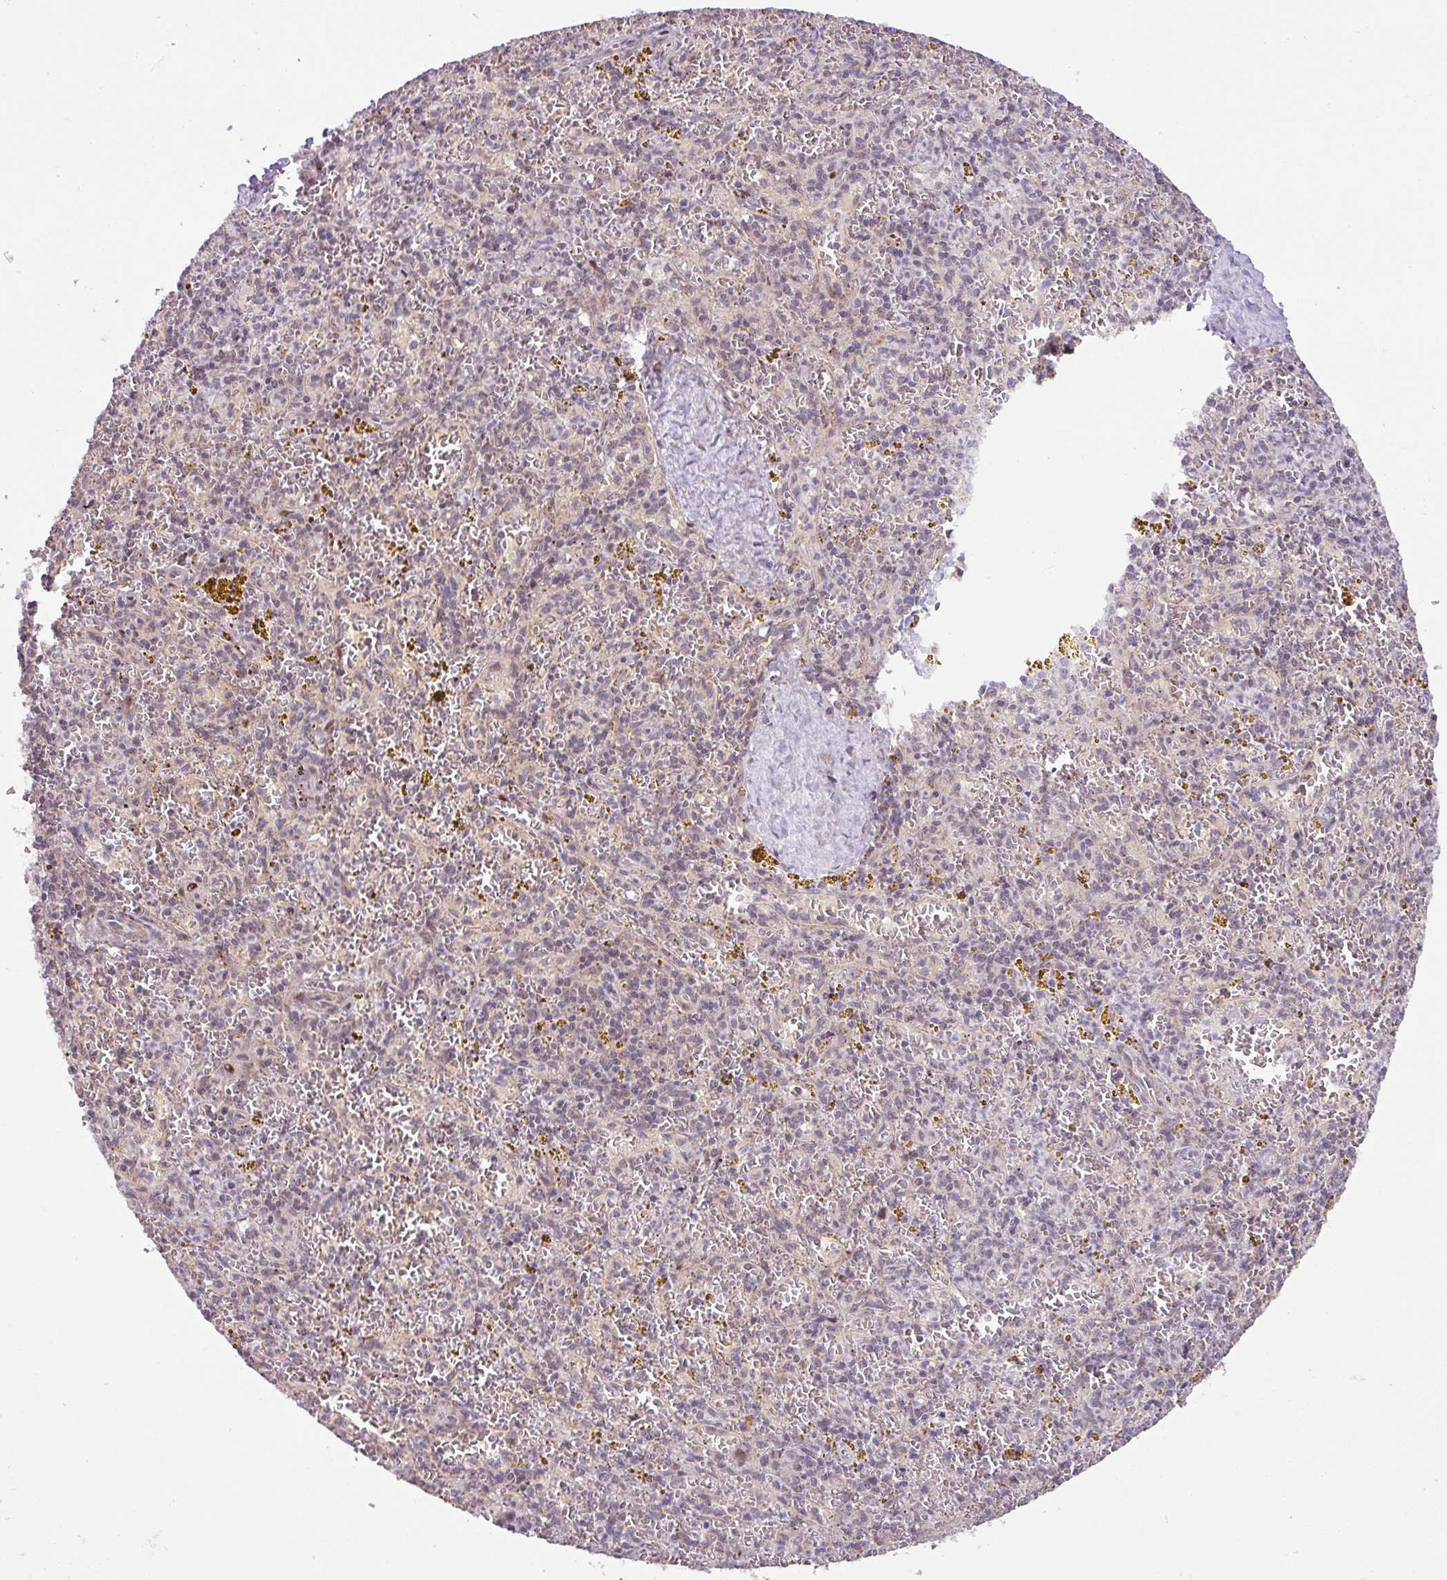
{"staining": {"intensity": "negative", "quantity": "none", "location": "none"}, "tissue": "spleen", "cell_type": "Cells in red pulp", "image_type": "normal", "snomed": [{"axis": "morphology", "description": "Normal tissue, NOS"}, {"axis": "topography", "description": "Spleen"}], "caption": "Immunohistochemistry photomicrograph of benign spleen: spleen stained with DAB exhibits no significant protein expression in cells in red pulp. (DAB immunohistochemistry with hematoxylin counter stain).", "gene": "ENSG00000269547", "patient": {"sex": "male", "age": 57}}